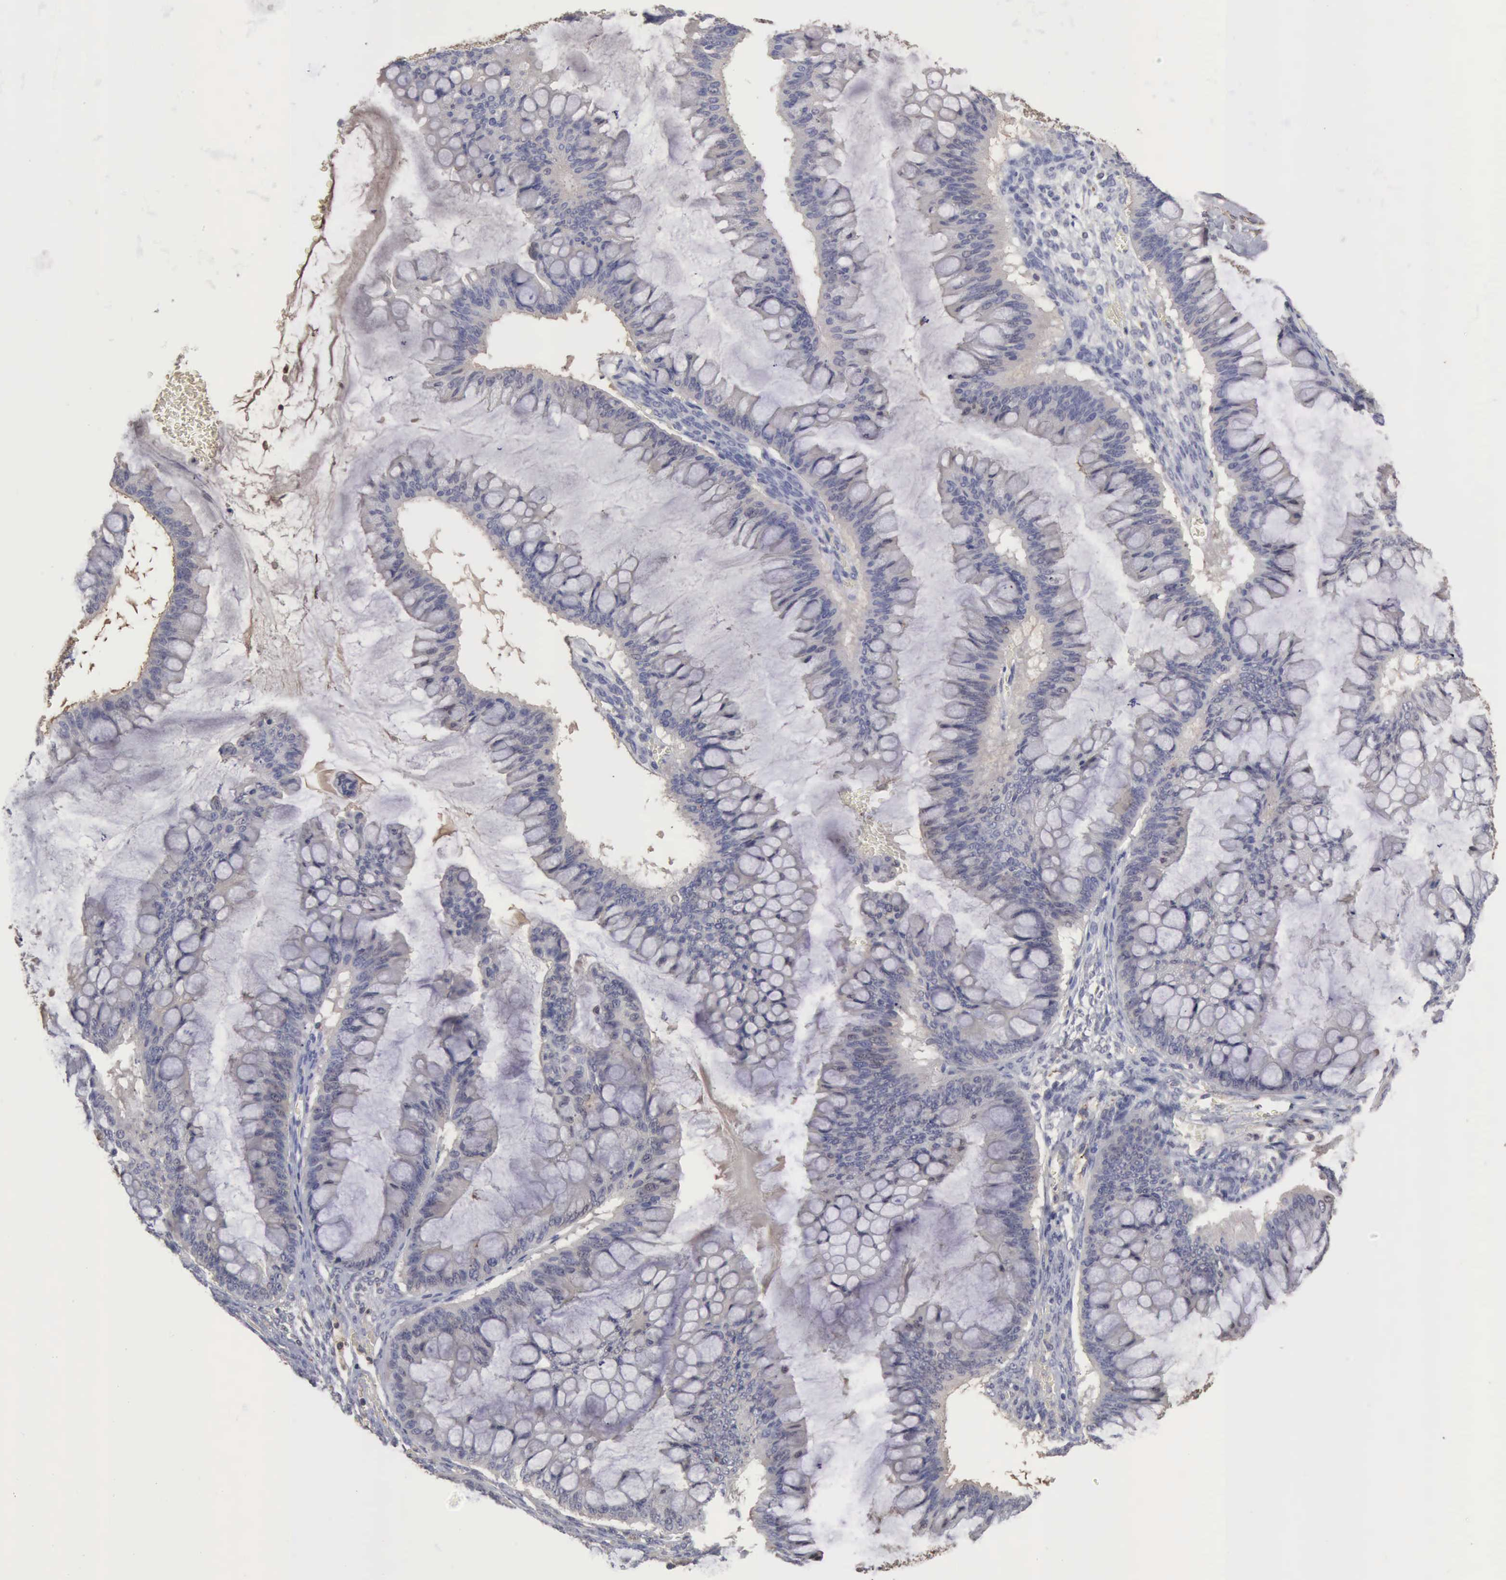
{"staining": {"intensity": "negative", "quantity": "none", "location": "none"}, "tissue": "ovarian cancer", "cell_type": "Tumor cells", "image_type": "cancer", "snomed": [{"axis": "morphology", "description": "Cystadenocarcinoma, mucinous, NOS"}, {"axis": "topography", "description": "Ovary"}], "caption": "IHC histopathology image of ovarian cancer (mucinous cystadenocarcinoma) stained for a protein (brown), which reveals no expression in tumor cells.", "gene": "SERPINA1", "patient": {"sex": "female", "age": 73}}